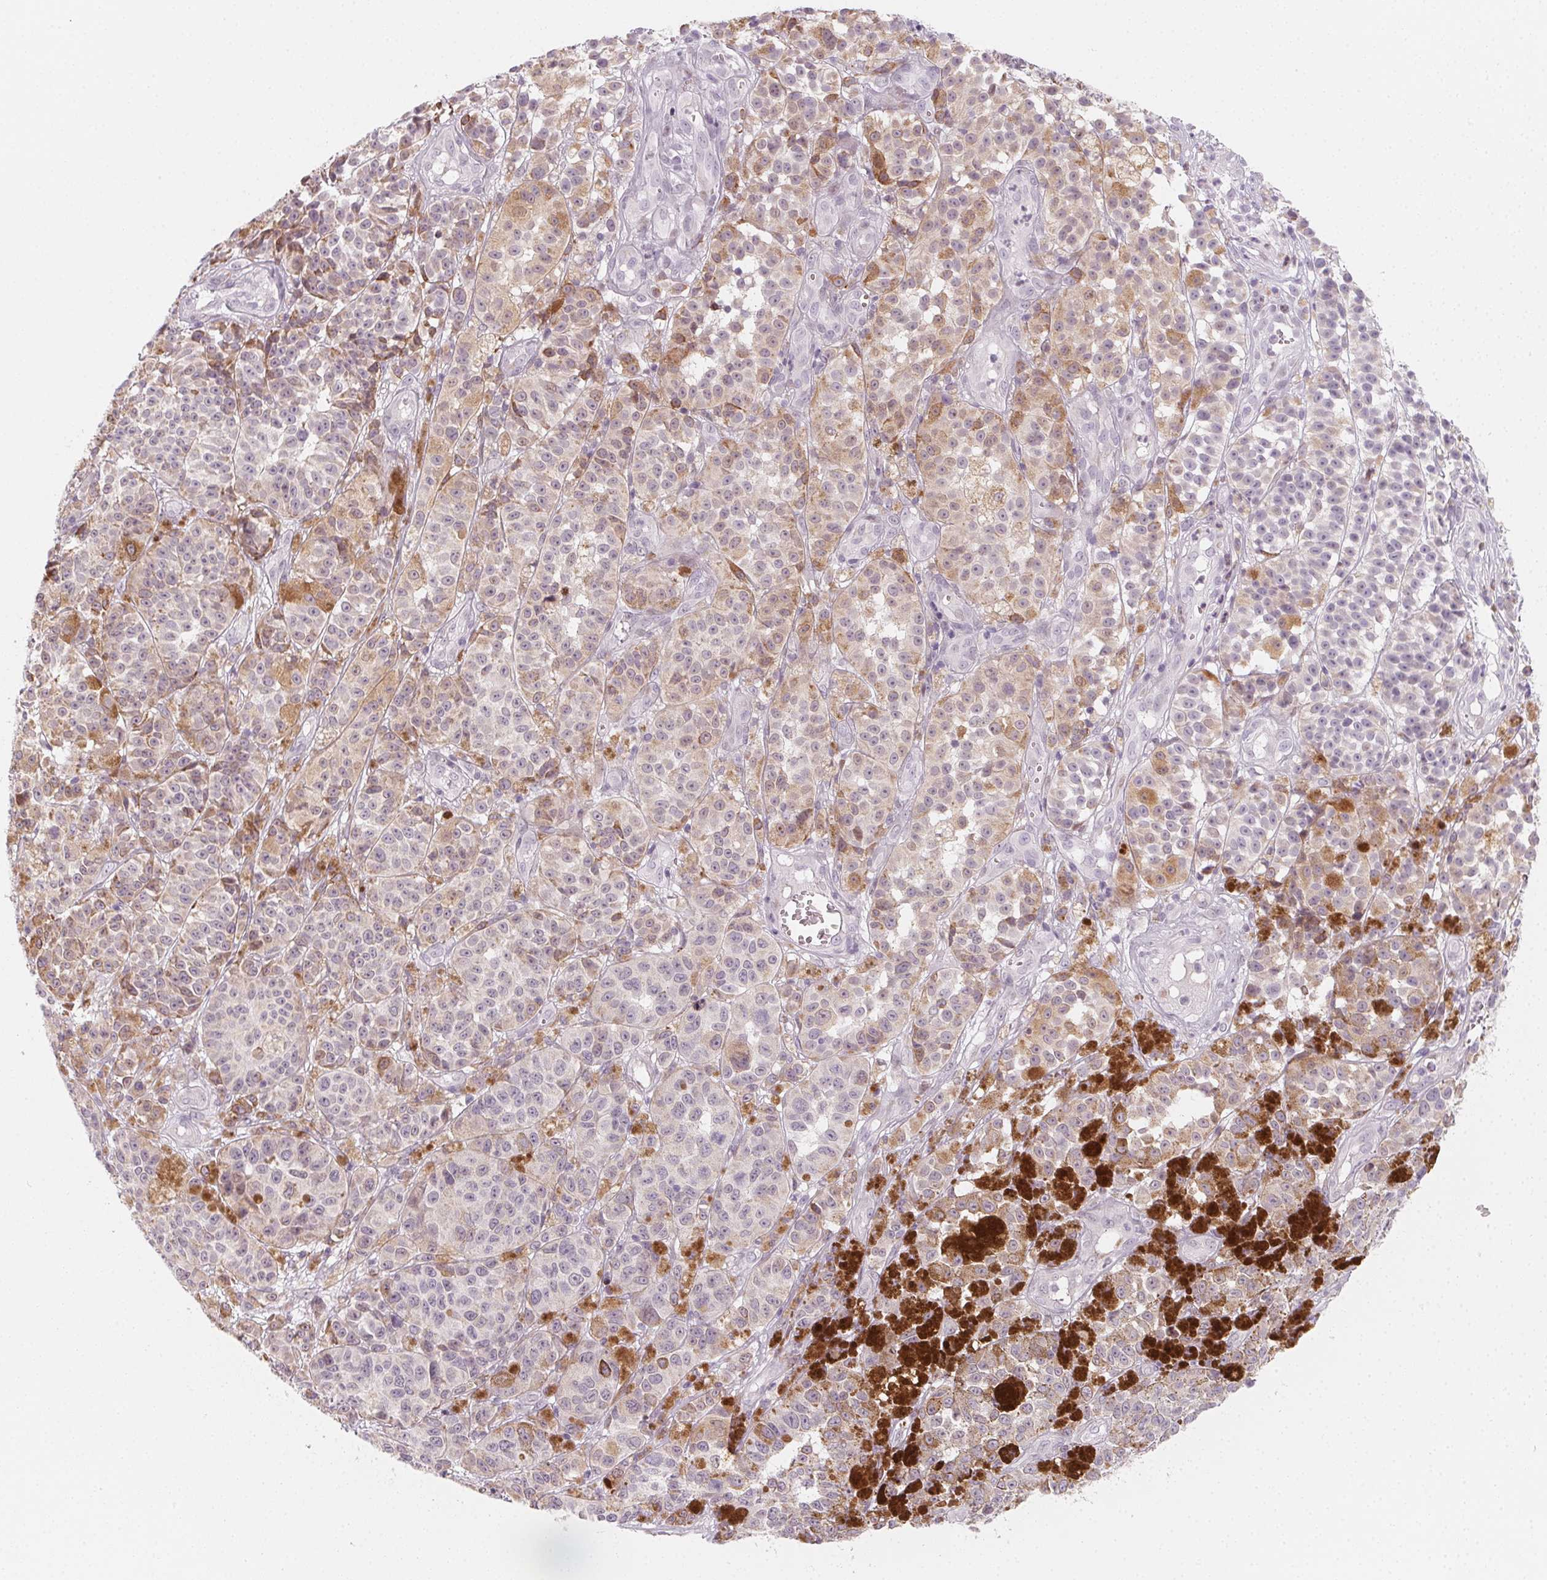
{"staining": {"intensity": "moderate", "quantity": "25%-75%", "location": "cytoplasmic/membranous"}, "tissue": "melanoma", "cell_type": "Tumor cells", "image_type": "cancer", "snomed": [{"axis": "morphology", "description": "Malignant melanoma, NOS"}, {"axis": "topography", "description": "Skin"}], "caption": "The photomicrograph exhibits immunohistochemical staining of melanoma. There is moderate cytoplasmic/membranous positivity is seen in approximately 25%-75% of tumor cells. (Stains: DAB (3,3'-diaminobenzidine) in brown, nuclei in blue, Microscopy: brightfield microscopy at high magnification).", "gene": "CCDC96", "patient": {"sex": "female", "age": 58}}